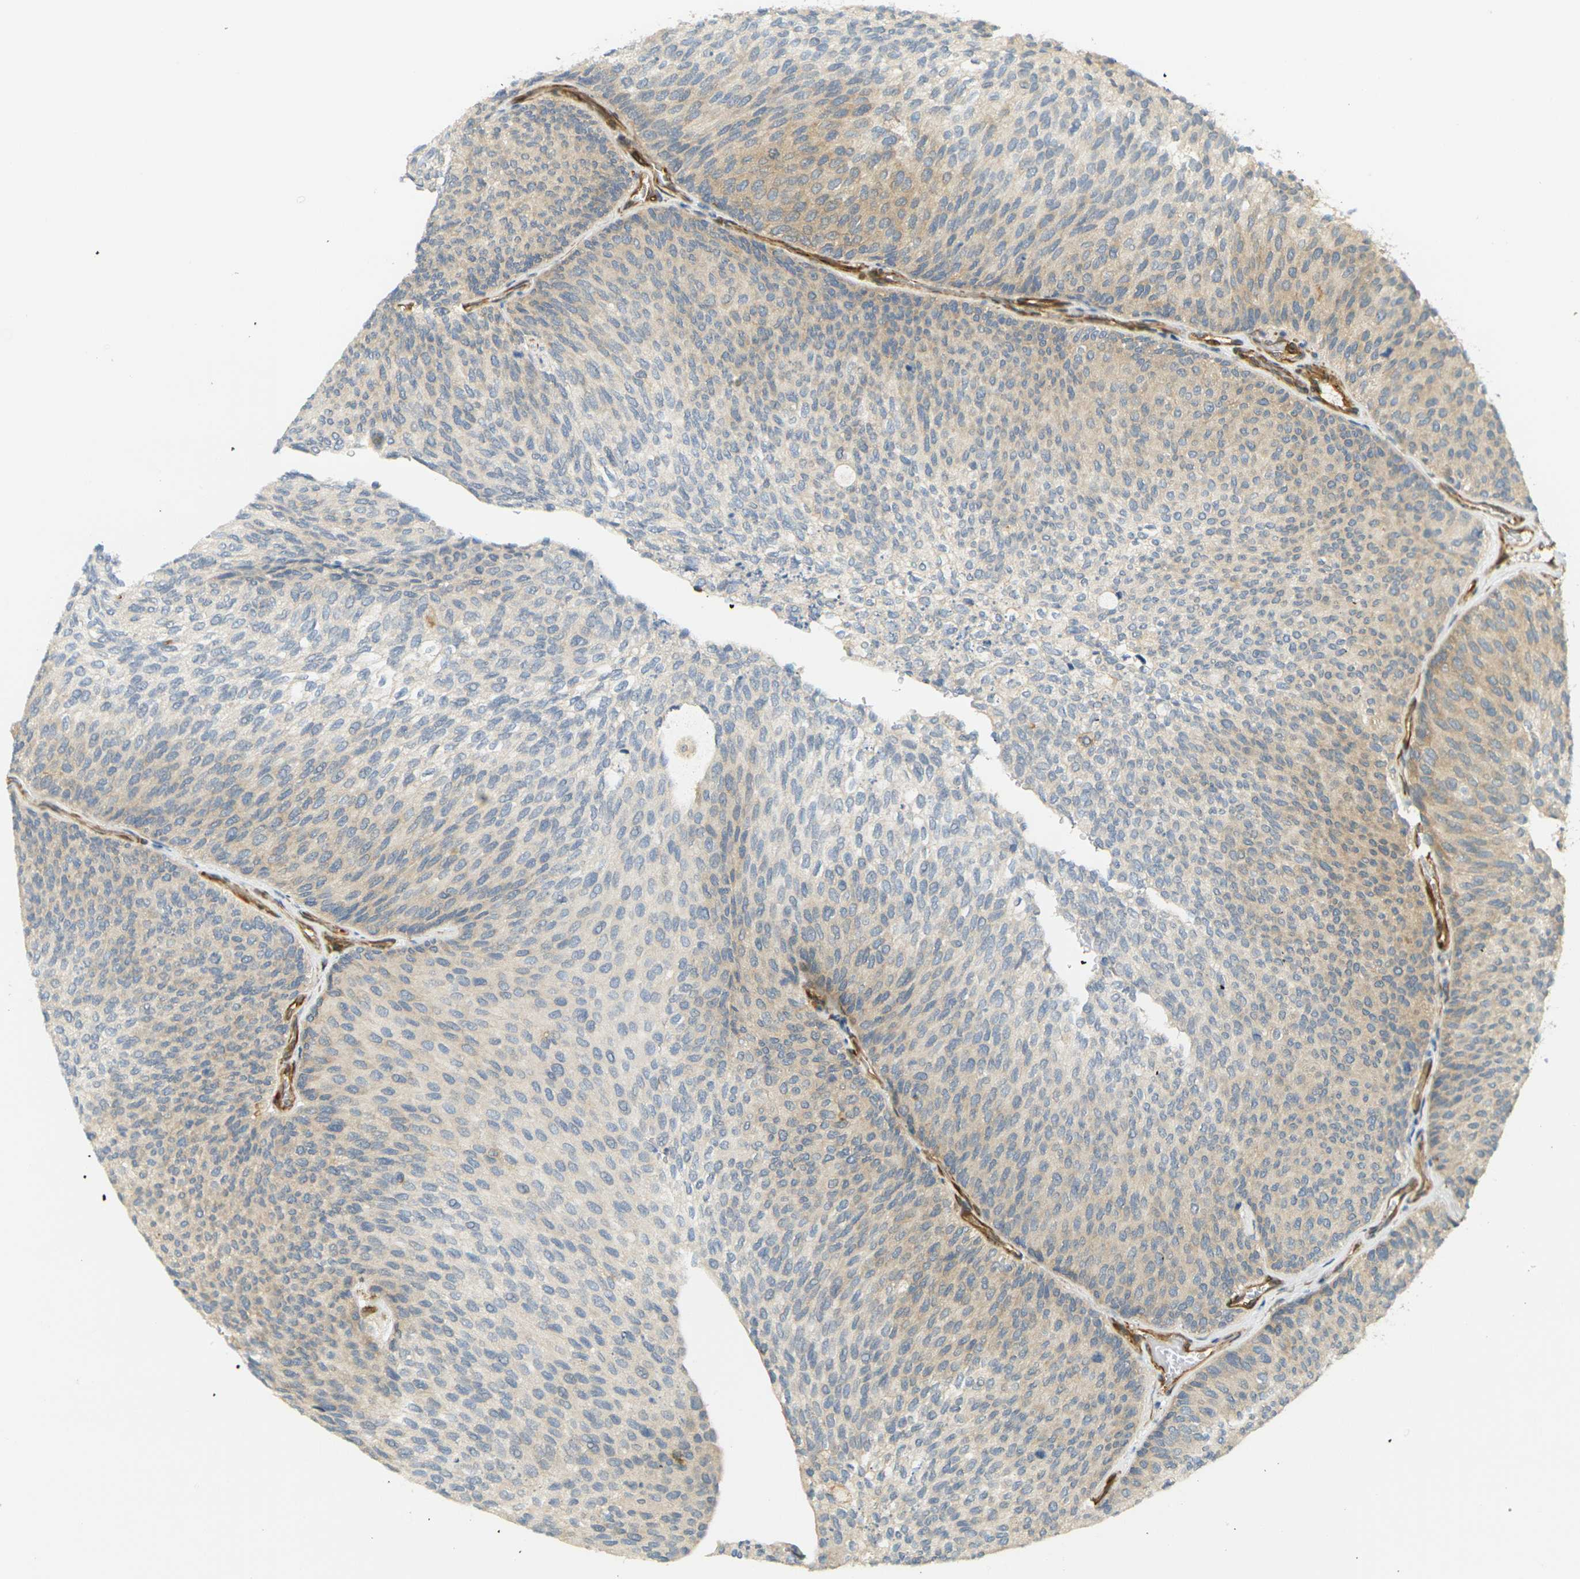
{"staining": {"intensity": "weak", "quantity": "<25%", "location": "cytoplasmic/membranous"}, "tissue": "urothelial cancer", "cell_type": "Tumor cells", "image_type": "cancer", "snomed": [{"axis": "morphology", "description": "Urothelial carcinoma, Low grade"}, {"axis": "topography", "description": "Urinary bladder"}], "caption": "Image shows no significant protein positivity in tumor cells of urothelial cancer. (DAB immunohistochemistry (IHC) visualized using brightfield microscopy, high magnification).", "gene": "CYTH3", "patient": {"sex": "female", "age": 79}}